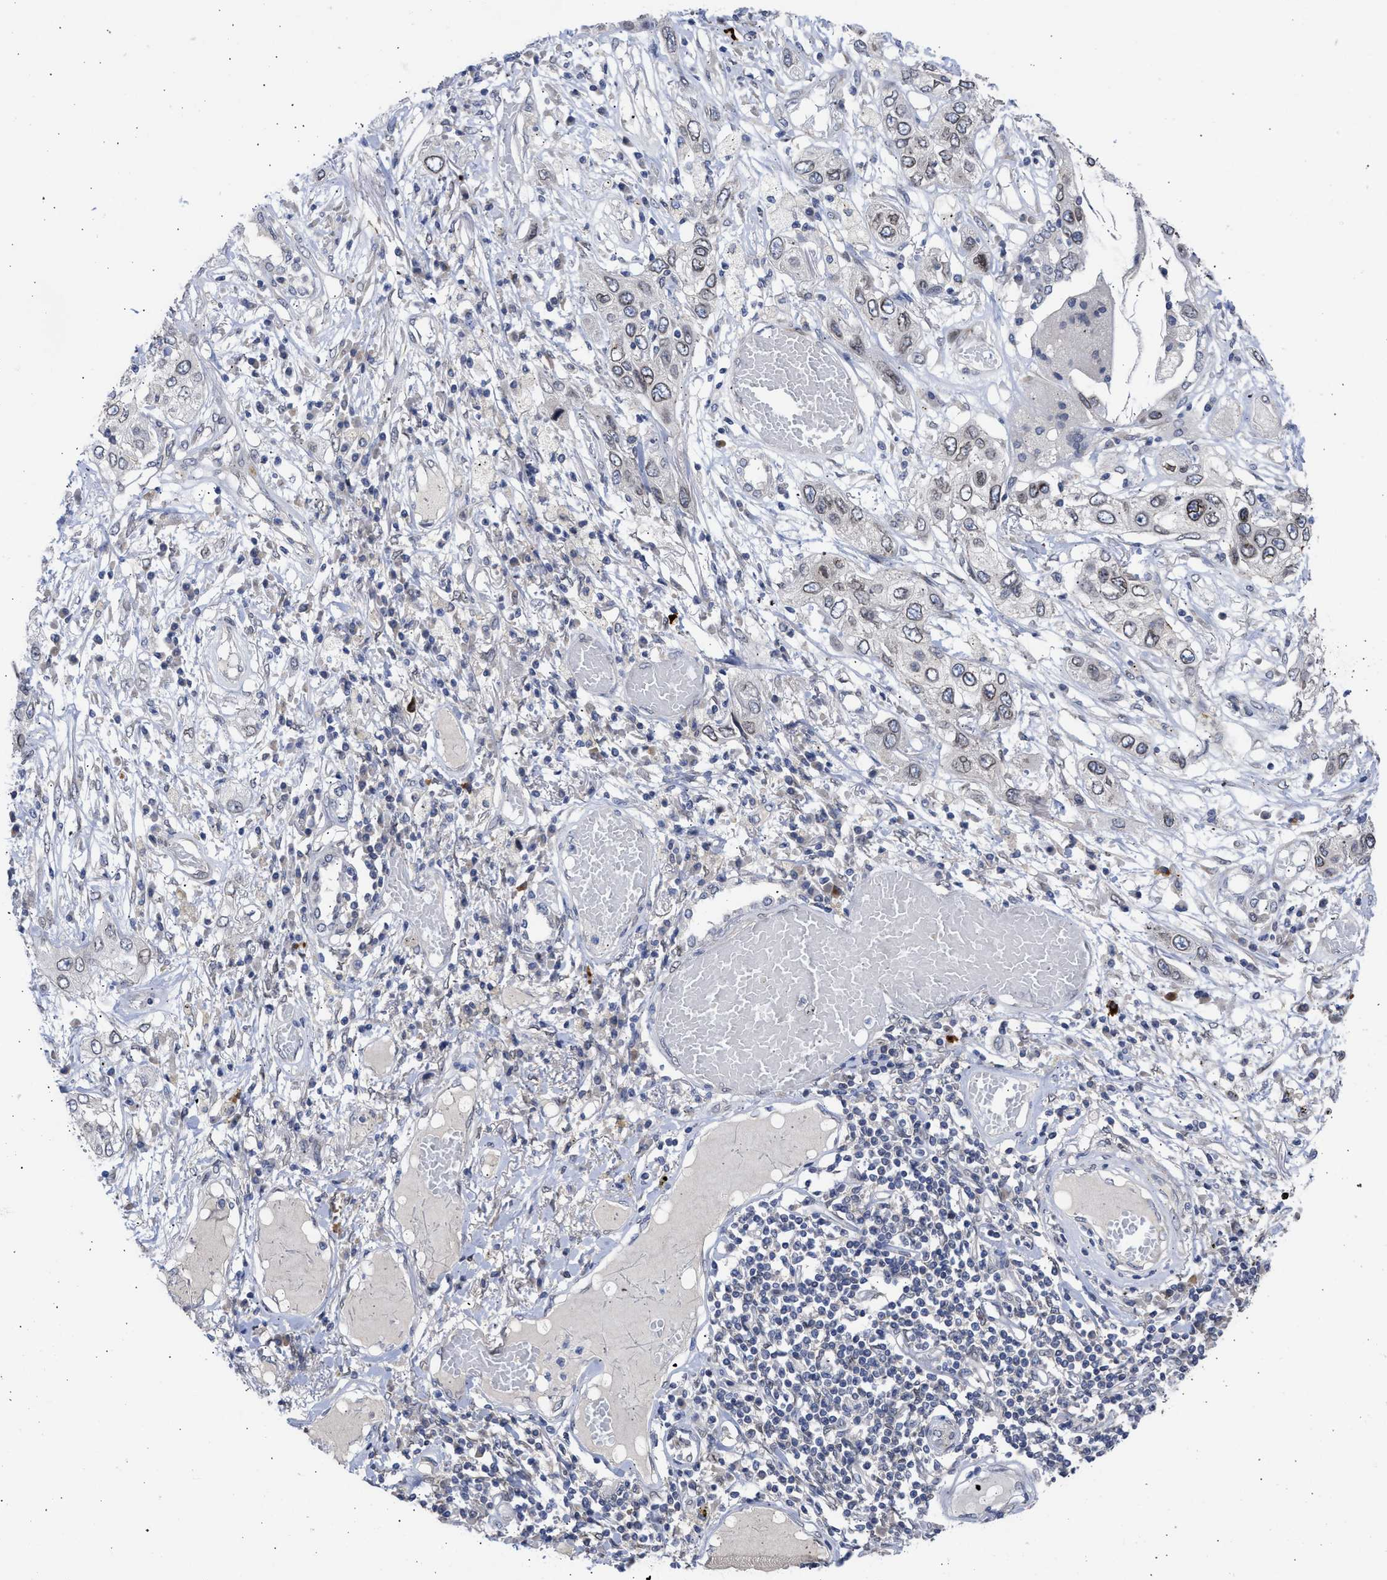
{"staining": {"intensity": "weak", "quantity": "<25%", "location": "cytoplasmic/membranous,nuclear"}, "tissue": "lung cancer", "cell_type": "Tumor cells", "image_type": "cancer", "snomed": [{"axis": "morphology", "description": "Squamous cell carcinoma, NOS"}, {"axis": "topography", "description": "Lung"}], "caption": "Lung squamous cell carcinoma stained for a protein using immunohistochemistry (IHC) reveals no expression tumor cells.", "gene": "NUP35", "patient": {"sex": "male", "age": 71}}